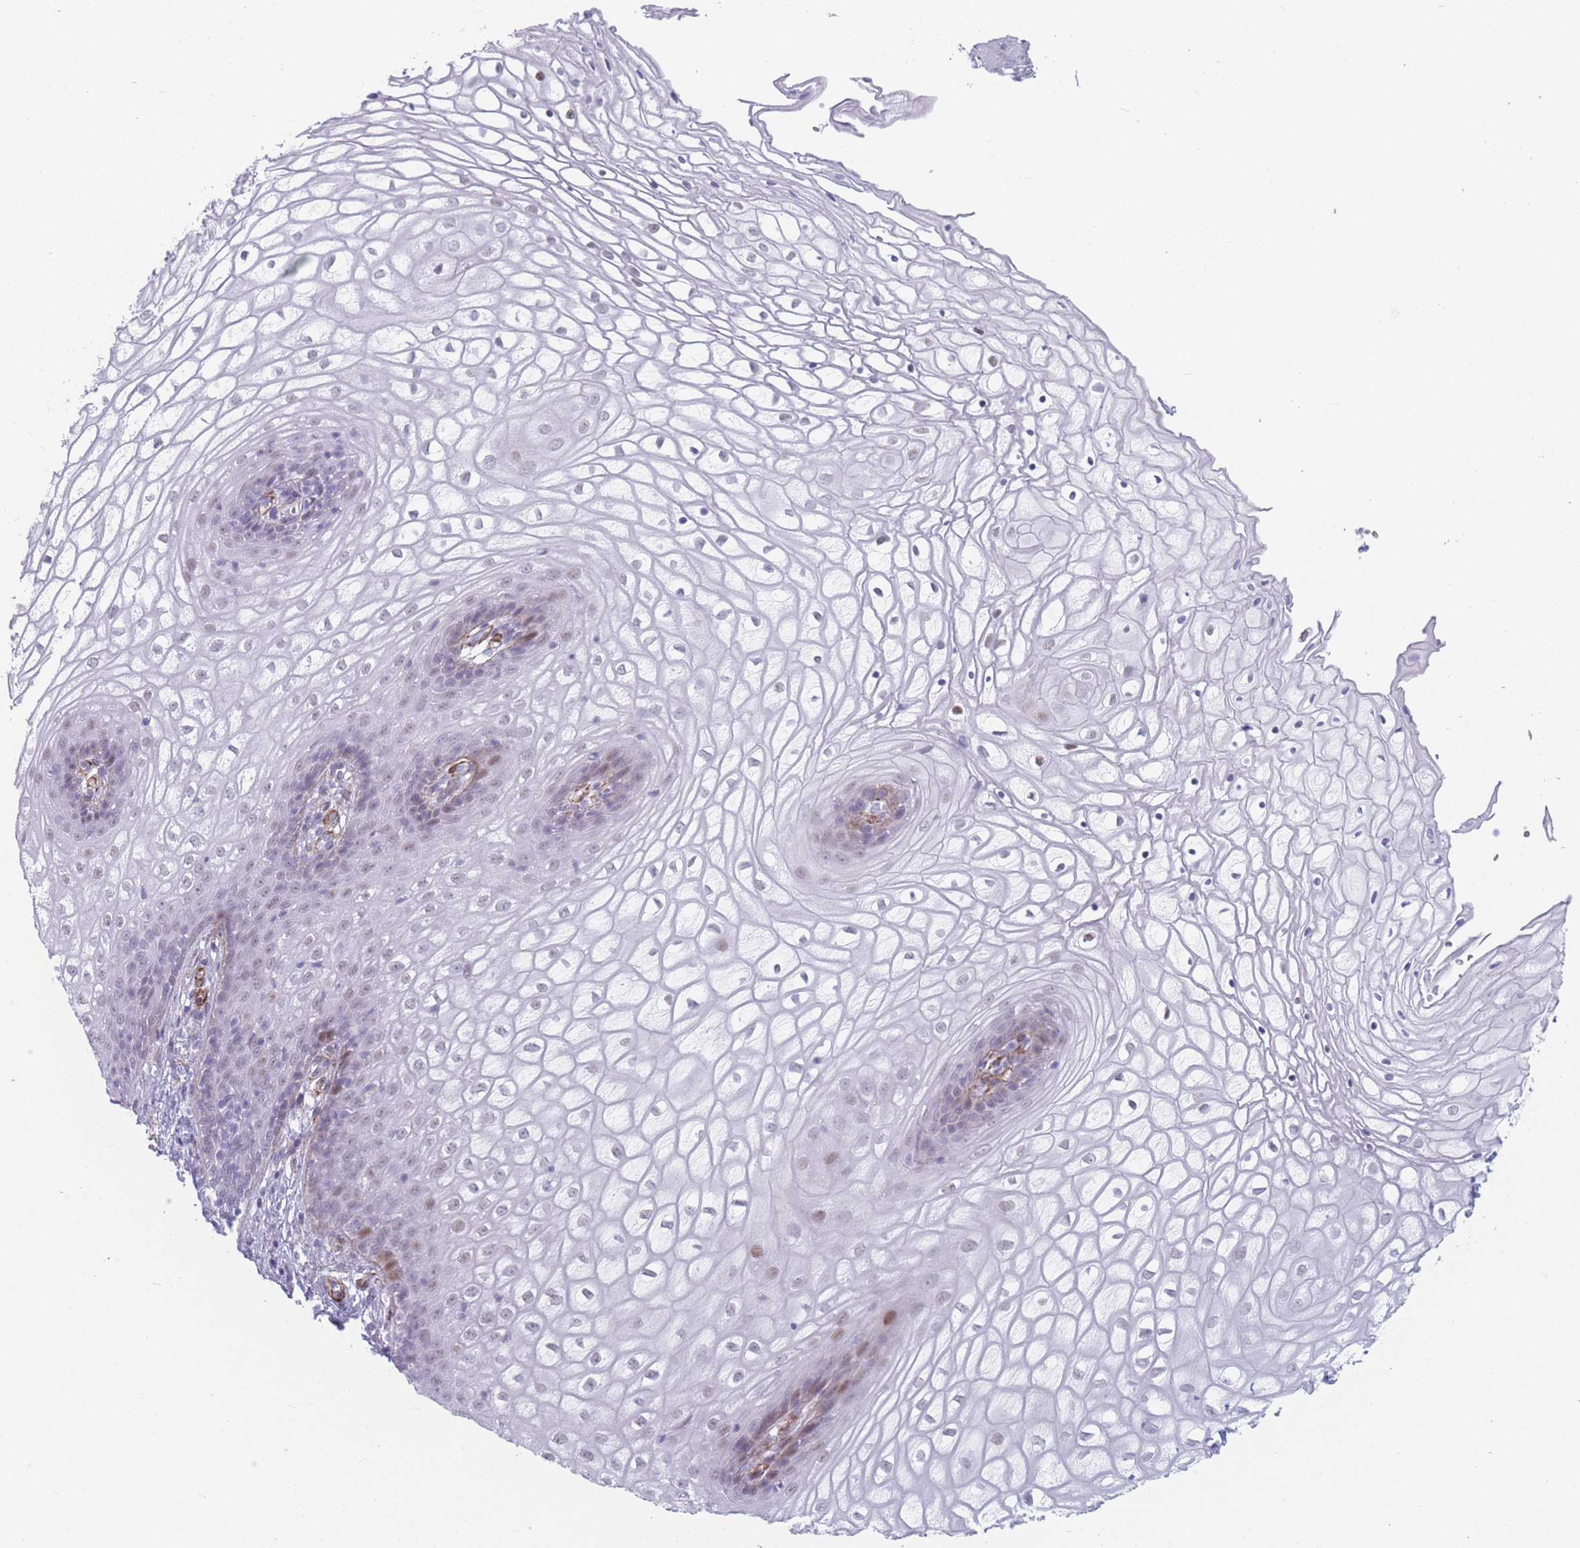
{"staining": {"intensity": "weak", "quantity": "<25%", "location": "nuclear"}, "tissue": "vagina", "cell_type": "Squamous epithelial cells", "image_type": "normal", "snomed": [{"axis": "morphology", "description": "Normal tissue, NOS"}, {"axis": "topography", "description": "Vagina"}], "caption": "Squamous epithelial cells are negative for brown protein staining in unremarkable vagina. (Brightfield microscopy of DAB (3,3'-diaminobenzidine) immunohistochemistry (IHC) at high magnification).", "gene": "IFNA10", "patient": {"sex": "female", "age": 34}}